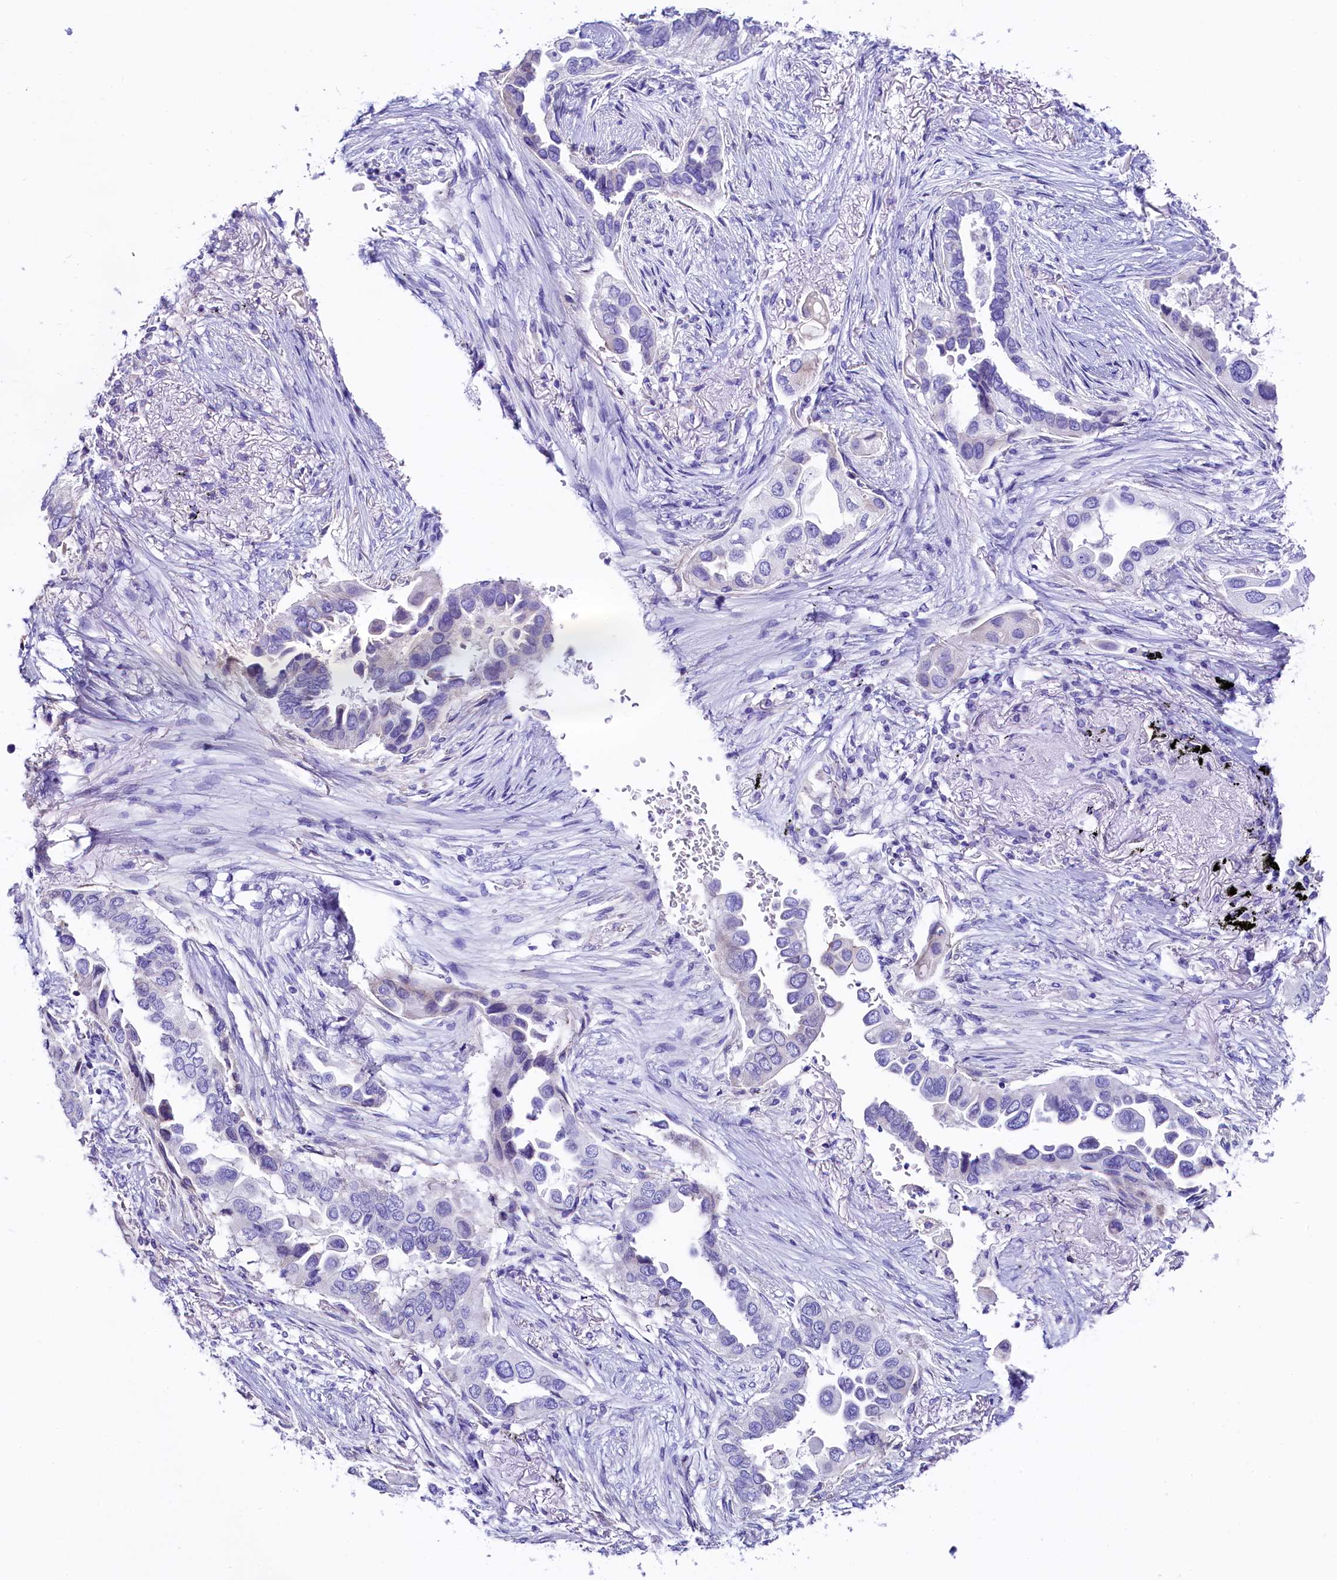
{"staining": {"intensity": "negative", "quantity": "none", "location": "none"}, "tissue": "lung cancer", "cell_type": "Tumor cells", "image_type": "cancer", "snomed": [{"axis": "morphology", "description": "Adenocarcinoma, NOS"}, {"axis": "topography", "description": "Lung"}], "caption": "Immunohistochemistry (IHC) histopathology image of adenocarcinoma (lung) stained for a protein (brown), which exhibits no staining in tumor cells.", "gene": "RBP3", "patient": {"sex": "female", "age": 76}}